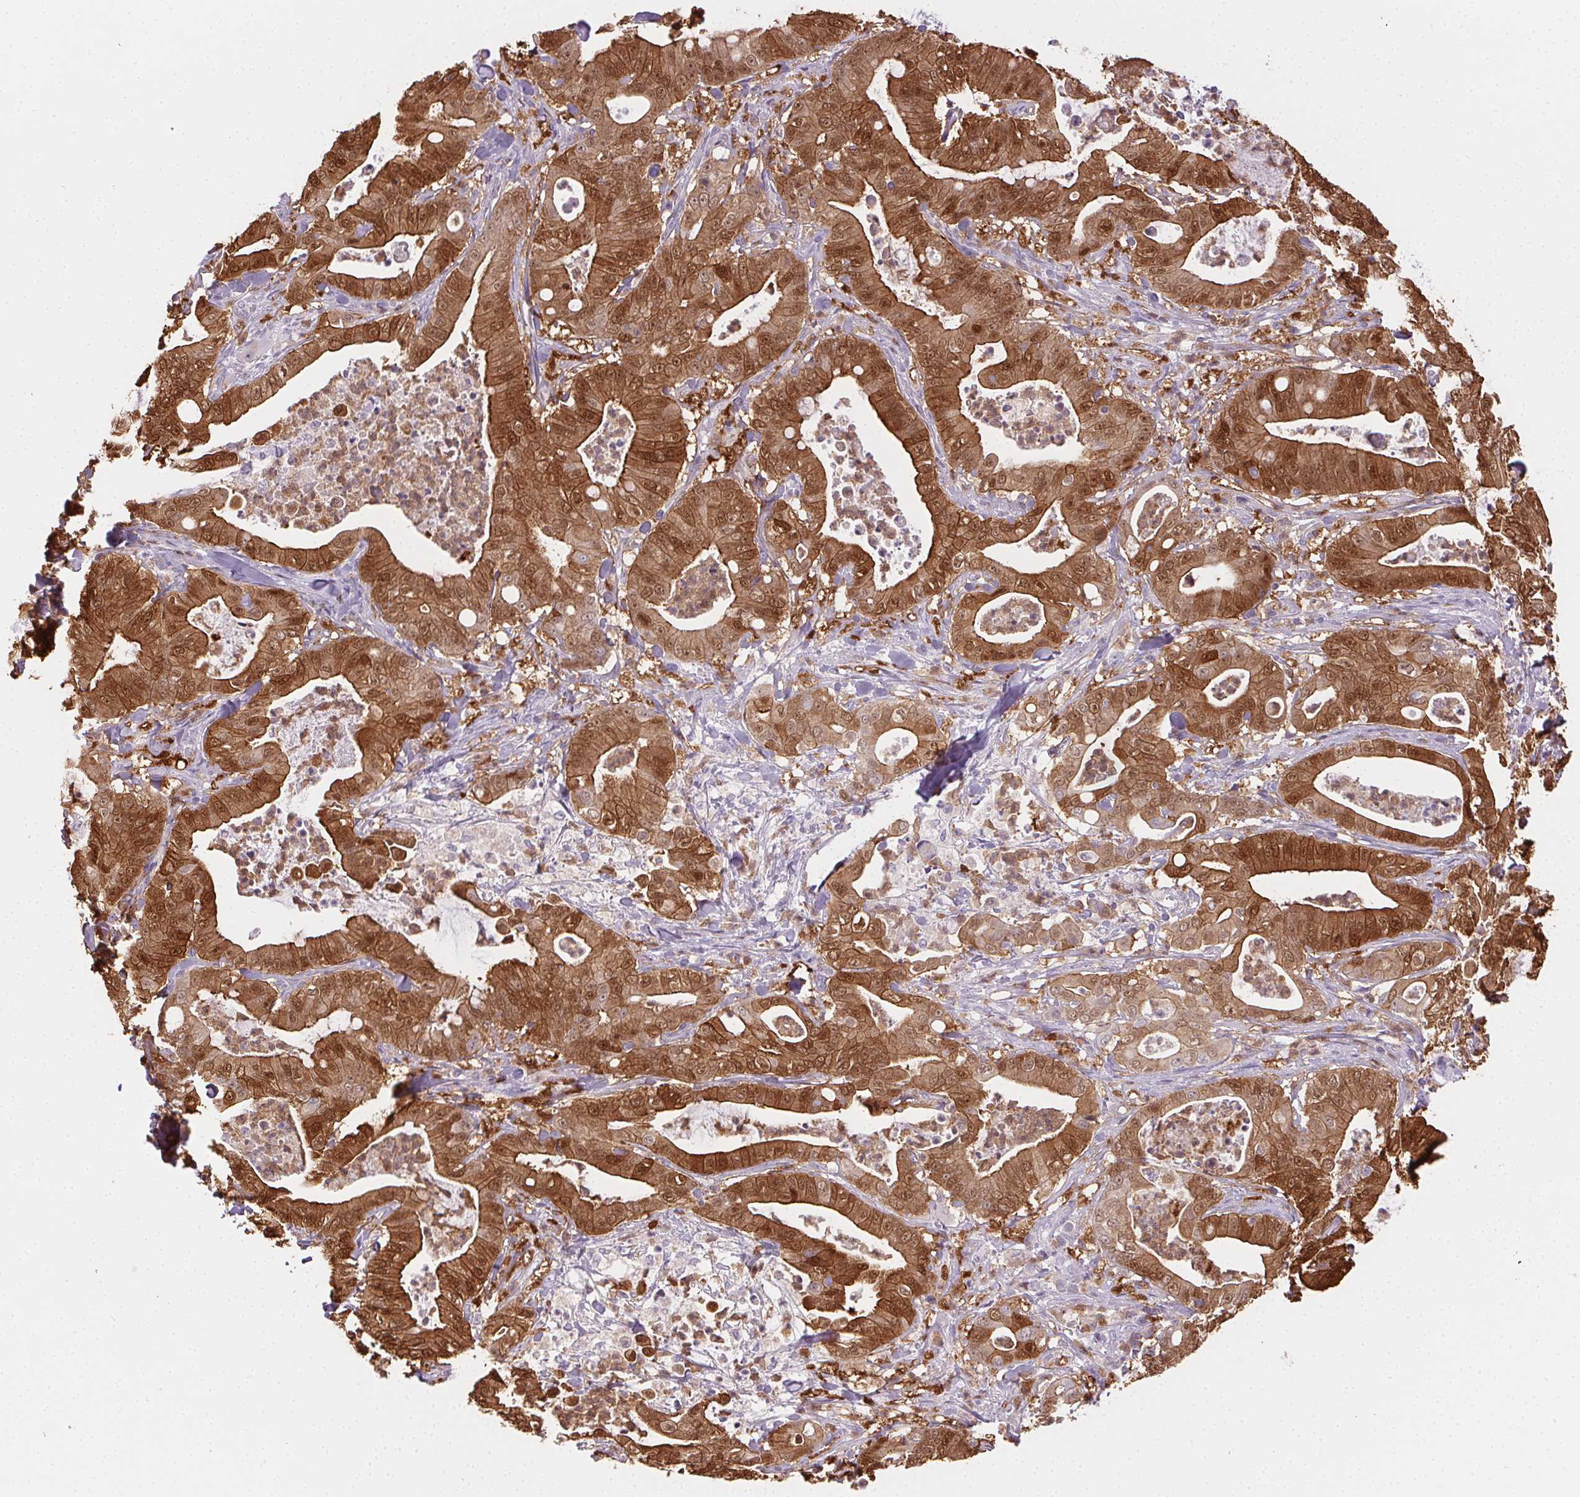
{"staining": {"intensity": "strong", "quantity": "25%-75%", "location": "cytoplasmic/membranous,nuclear"}, "tissue": "pancreatic cancer", "cell_type": "Tumor cells", "image_type": "cancer", "snomed": [{"axis": "morphology", "description": "Adenocarcinoma, NOS"}, {"axis": "topography", "description": "Pancreas"}], "caption": "About 25%-75% of tumor cells in human pancreatic cancer exhibit strong cytoplasmic/membranous and nuclear protein positivity as visualized by brown immunohistochemical staining.", "gene": "TMEM45A", "patient": {"sex": "male", "age": 71}}